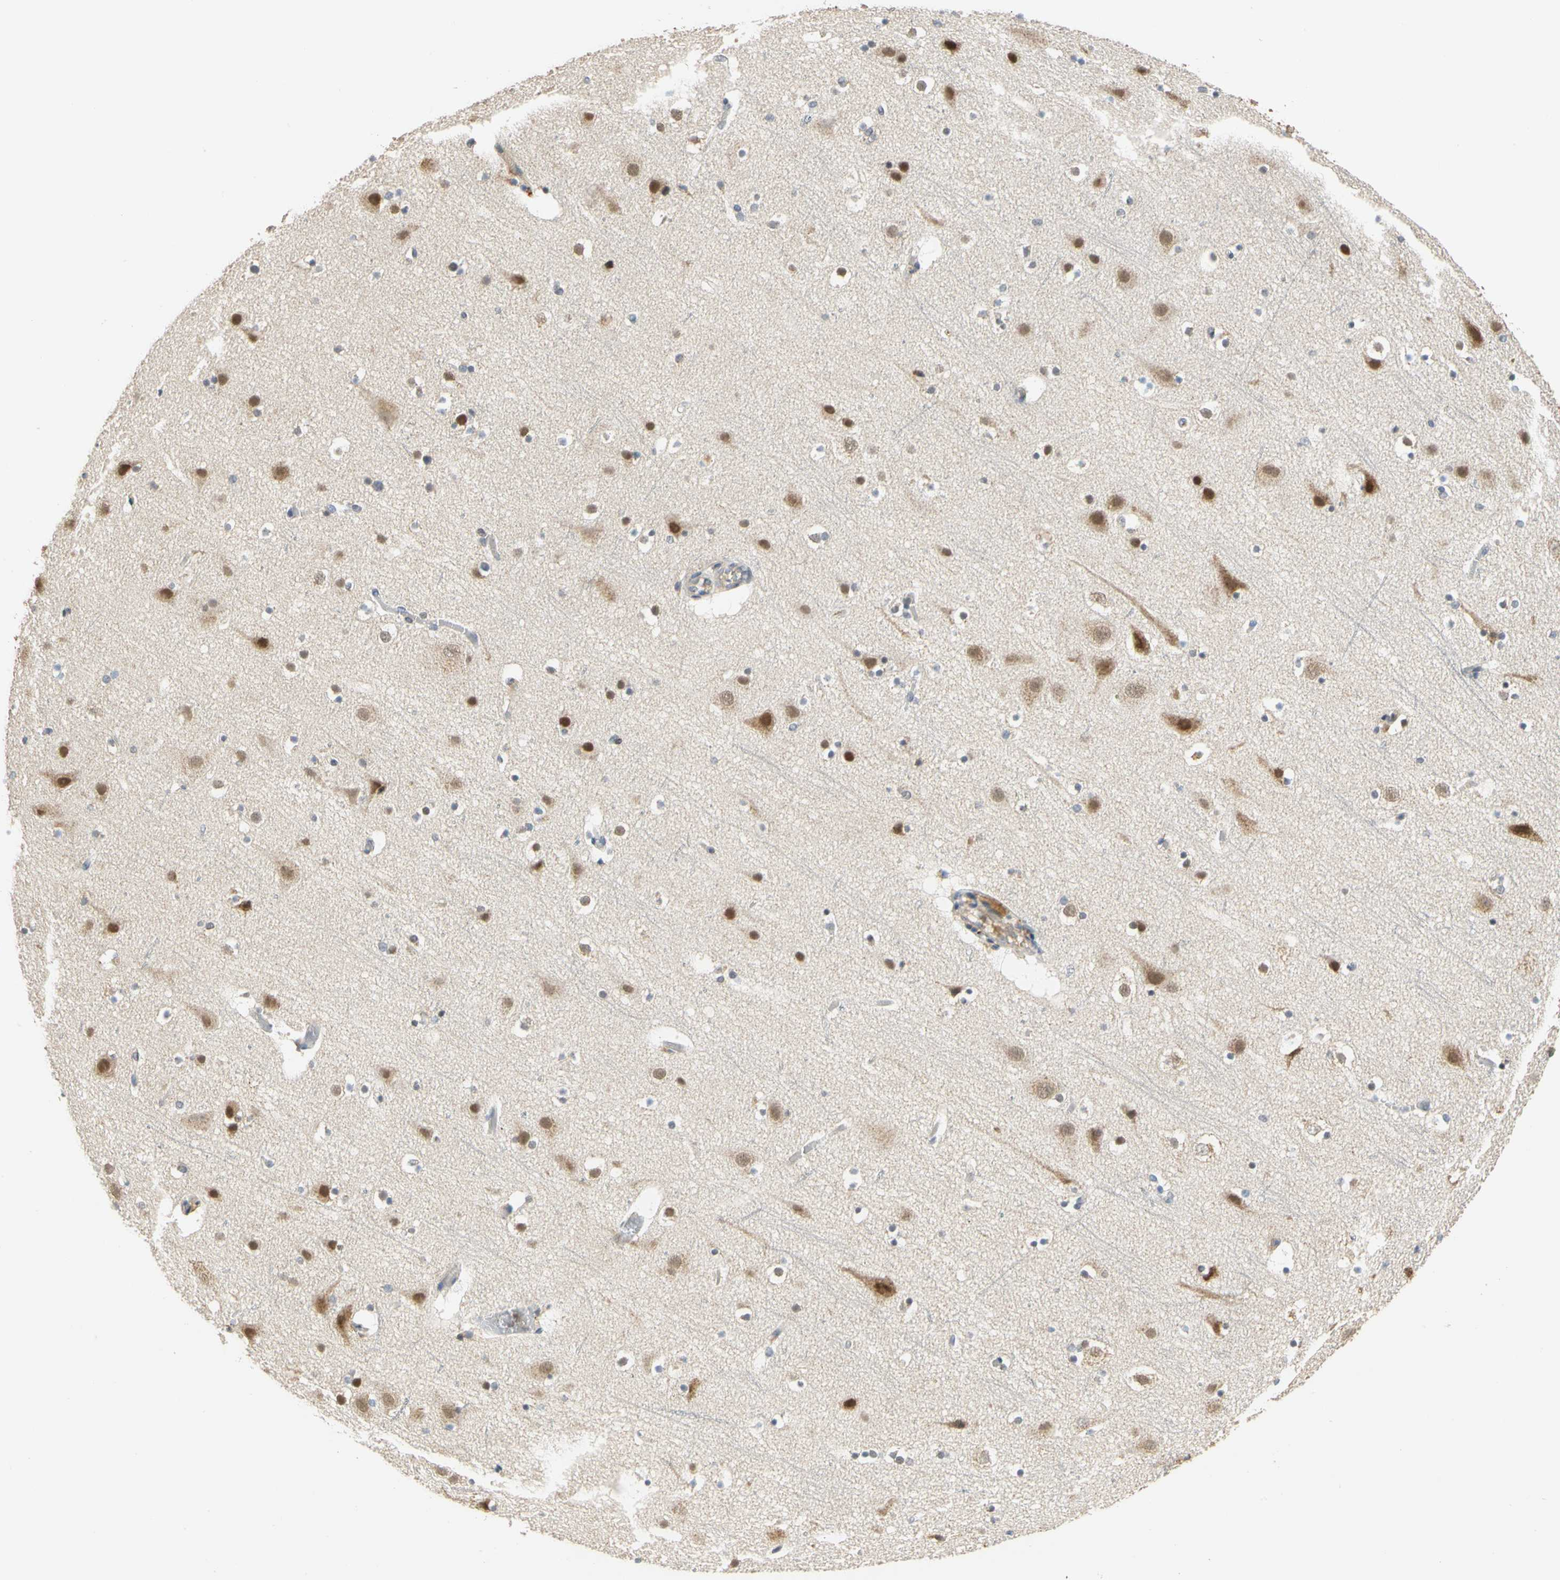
{"staining": {"intensity": "negative", "quantity": "none", "location": "none"}, "tissue": "cerebral cortex", "cell_type": "Endothelial cells", "image_type": "normal", "snomed": [{"axis": "morphology", "description": "Normal tissue, NOS"}, {"axis": "topography", "description": "Cerebral cortex"}], "caption": "Endothelial cells show no significant protein positivity in normal cerebral cortex. (Brightfield microscopy of DAB immunohistochemistry (IHC) at high magnification).", "gene": "SFXN3", "patient": {"sex": "male", "age": 45}}